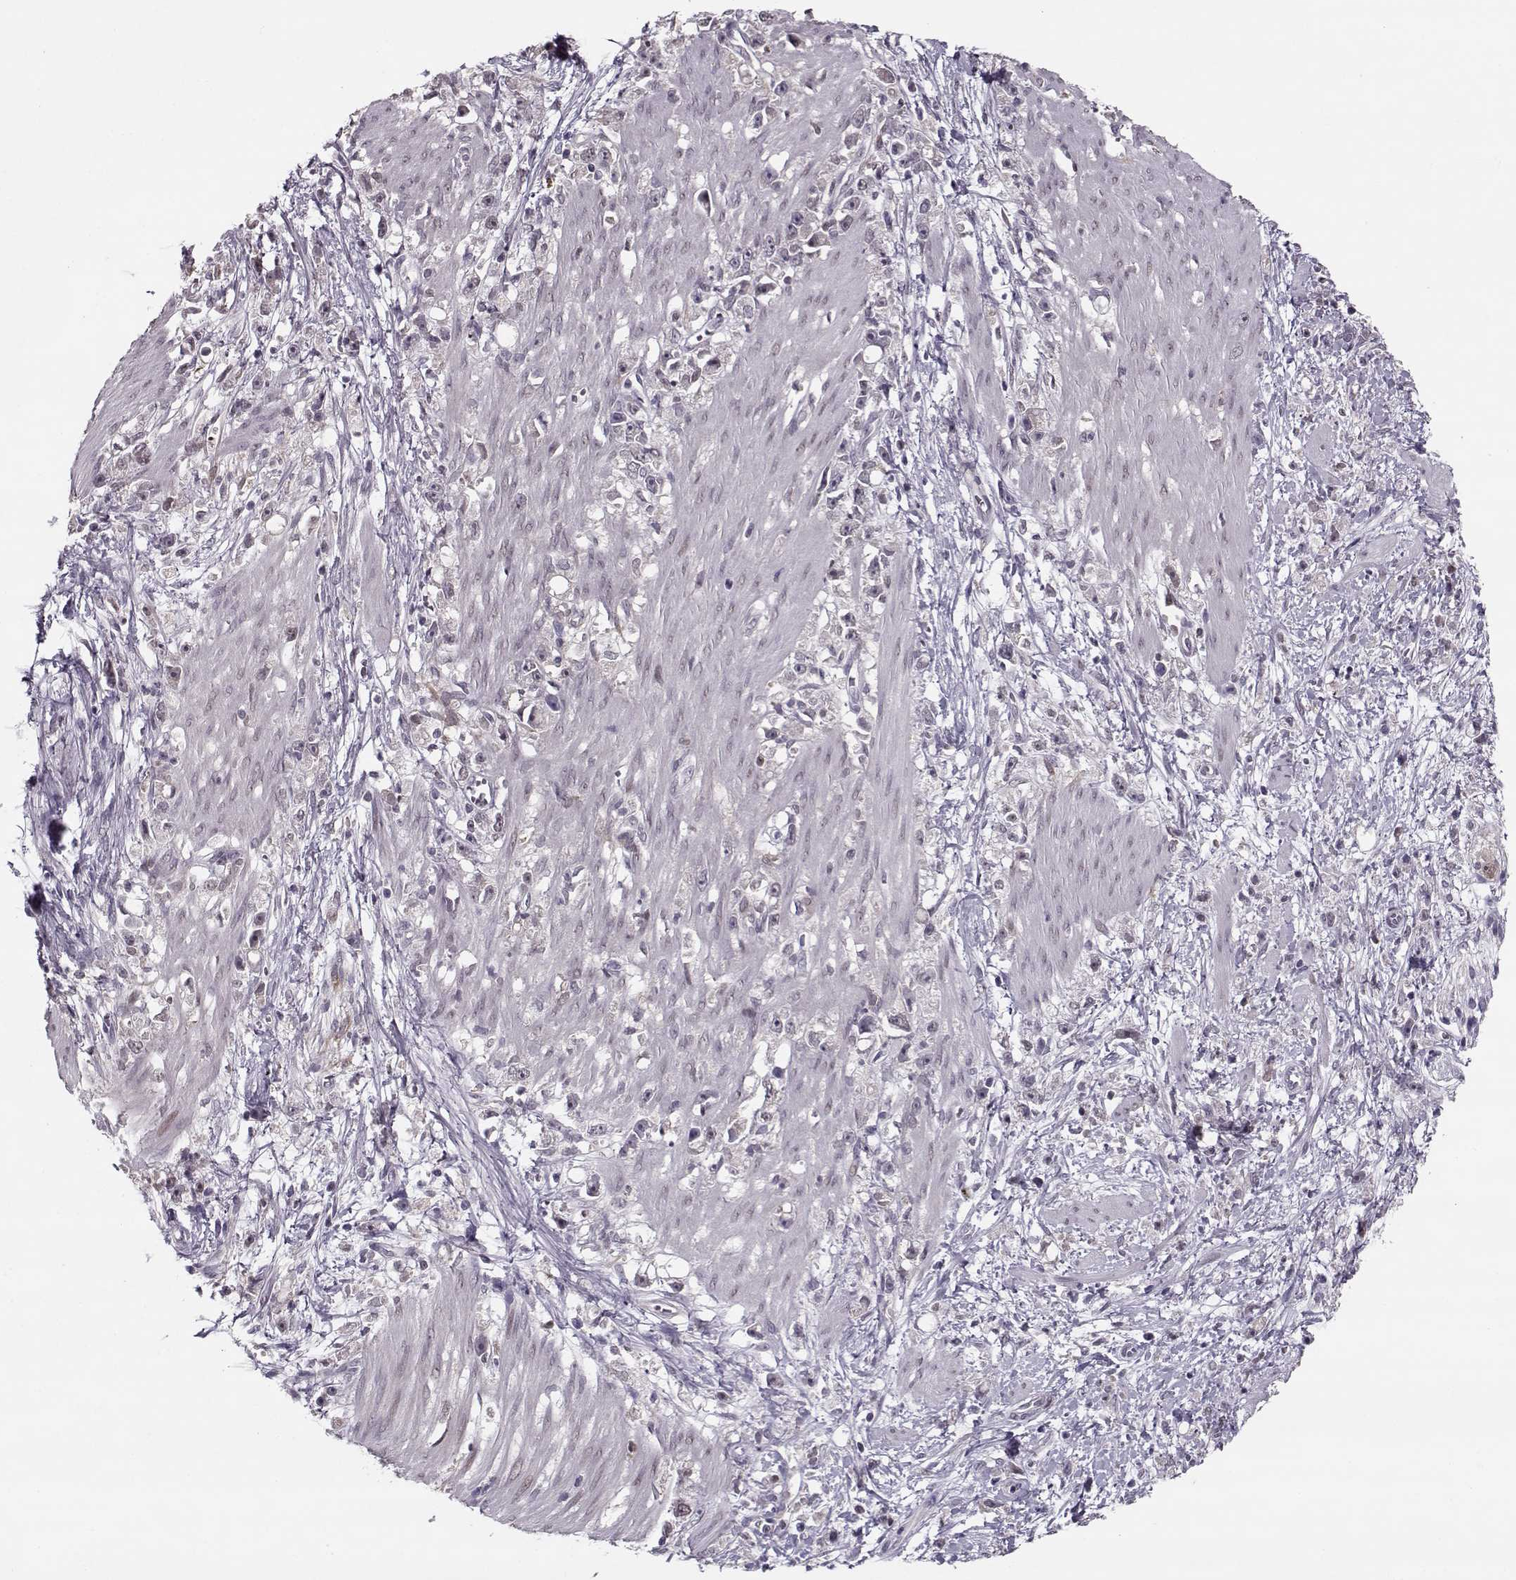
{"staining": {"intensity": "strong", "quantity": "<25%", "location": "cytoplasmic/membranous"}, "tissue": "stomach cancer", "cell_type": "Tumor cells", "image_type": "cancer", "snomed": [{"axis": "morphology", "description": "Adenocarcinoma, NOS"}, {"axis": "topography", "description": "Stomach"}], "caption": "Protein positivity by immunohistochemistry (IHC) reveals strong cytoplasmic/membranous expression in approximately <25% of tumor cells in stomach cancer.", "gene": "DNAI3", "patient": {"sex": "female", "age": 59}}